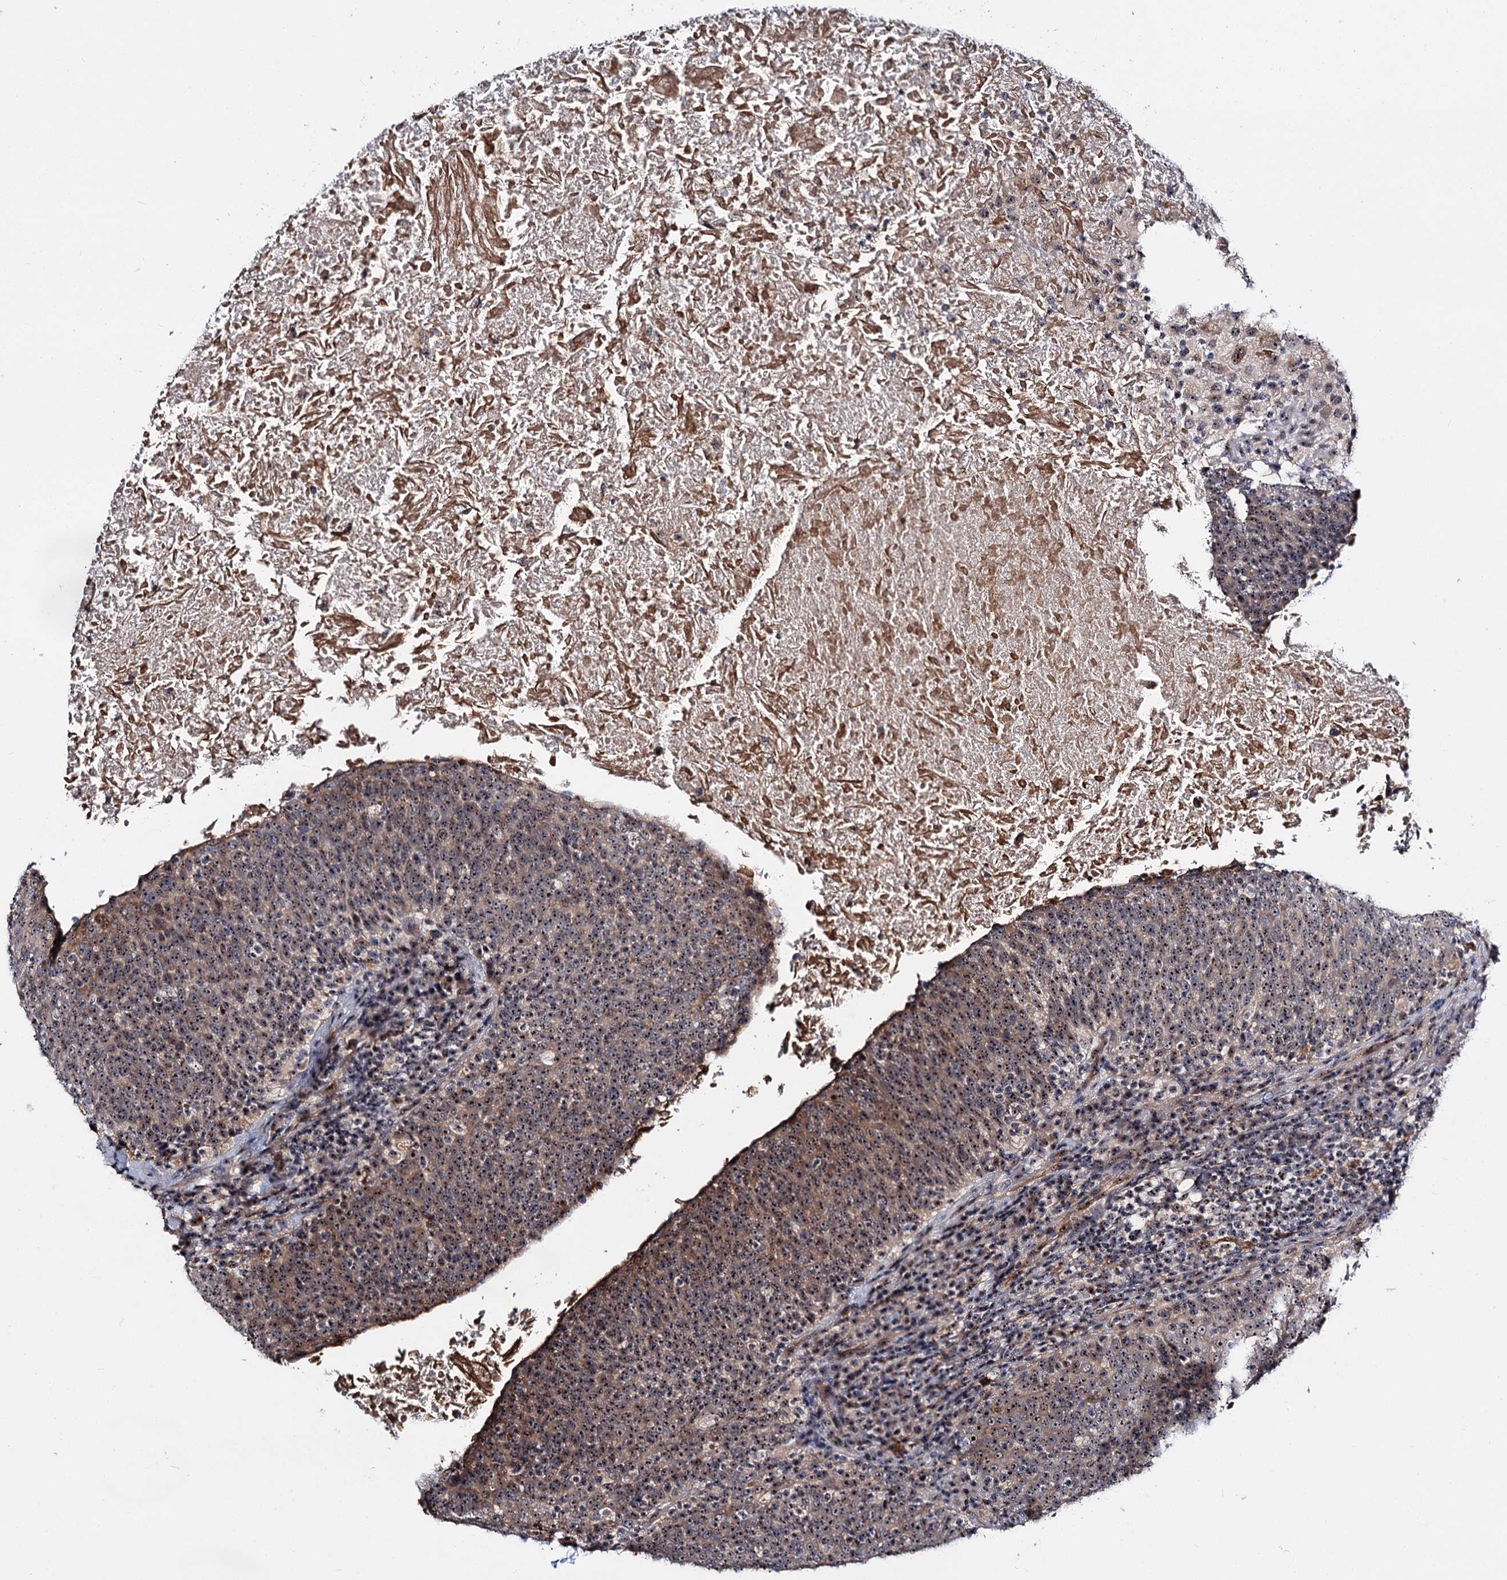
{"staining": {"intensity": "moderate", "quantity": ">75%", "location": "cytoplasmic/membranous,nuclear"}, "tissue": "head and neck cancer", "cell_type": "Tumor cells", "image_type": "cancer", "snomed": [{"axis": "morphology", "description": "Squamous cell carcinoma, NOS"}, {"axis": "morphology", "description": "Squamous cell carcinoma, metastatic, NOS"}, {"axis": "topography", "description": "Lymph node"}, {"axis": "topography", "description": "Head-Neck"}], "caption": "Immunohistochemical staining of human head and neck squamous cell carcinoma shows medium levels of moderate cytoplasmic/membranous and nuclear protein positivity in about >75% of tumor cells.", "gene": "SUPT20H", "patient": {"sex": "male", "age": 62}}